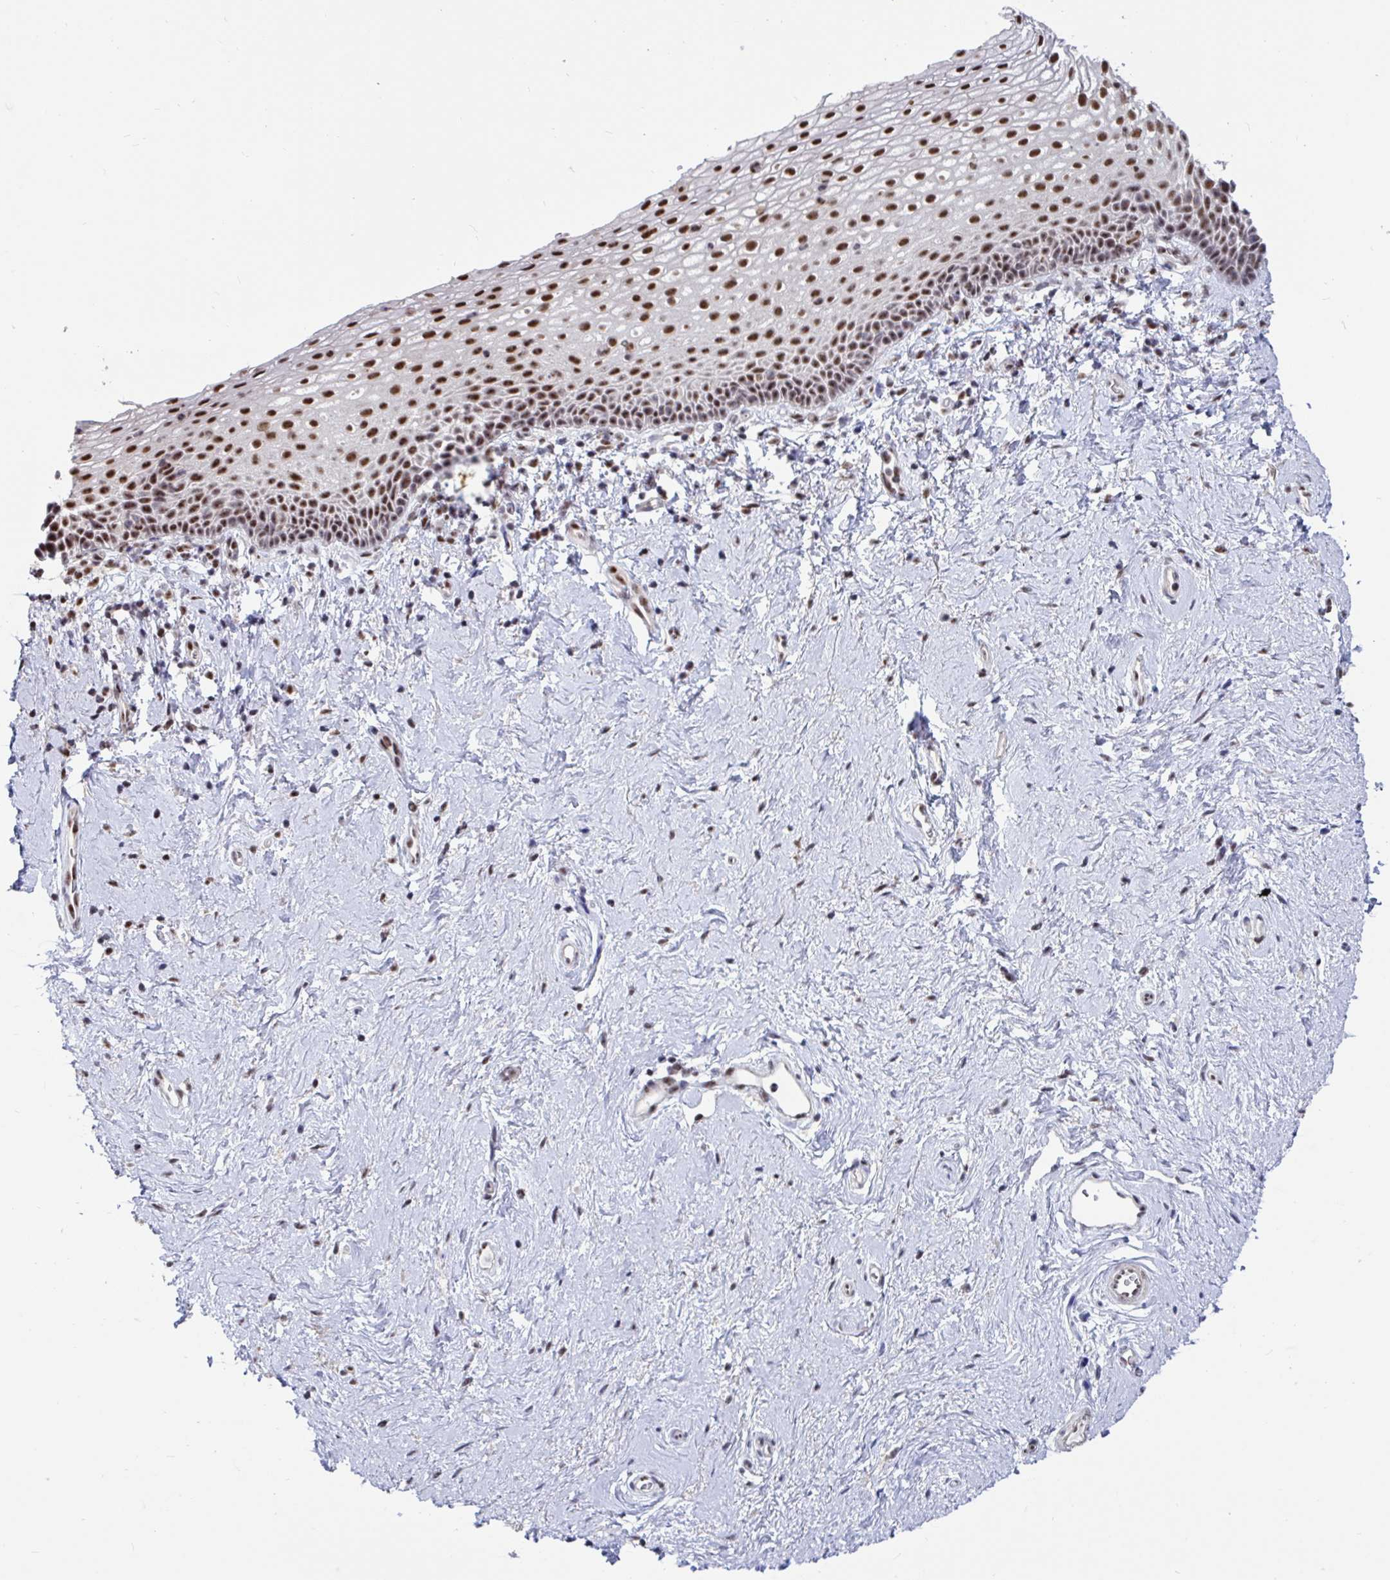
{"staining": {"intensity": "strong", "quantity": "25%-75%", "location": "nuclear"}, "tissue": "vagina", "cell_type": "Squamous epithelial cells", "image_type": "normal", "snomed": [{"axis": "morphology", "description": "Normal tissue, NOS"}, {"axis": "topography", "description": "Vagina"}], "caption": "Protein staining shows strong nuclear expression in approximately 25%-75% of squamous epithelial cells in normal vagina.", "gene": "DDX39A", "patient": {"sex": "female", "age": 61}}